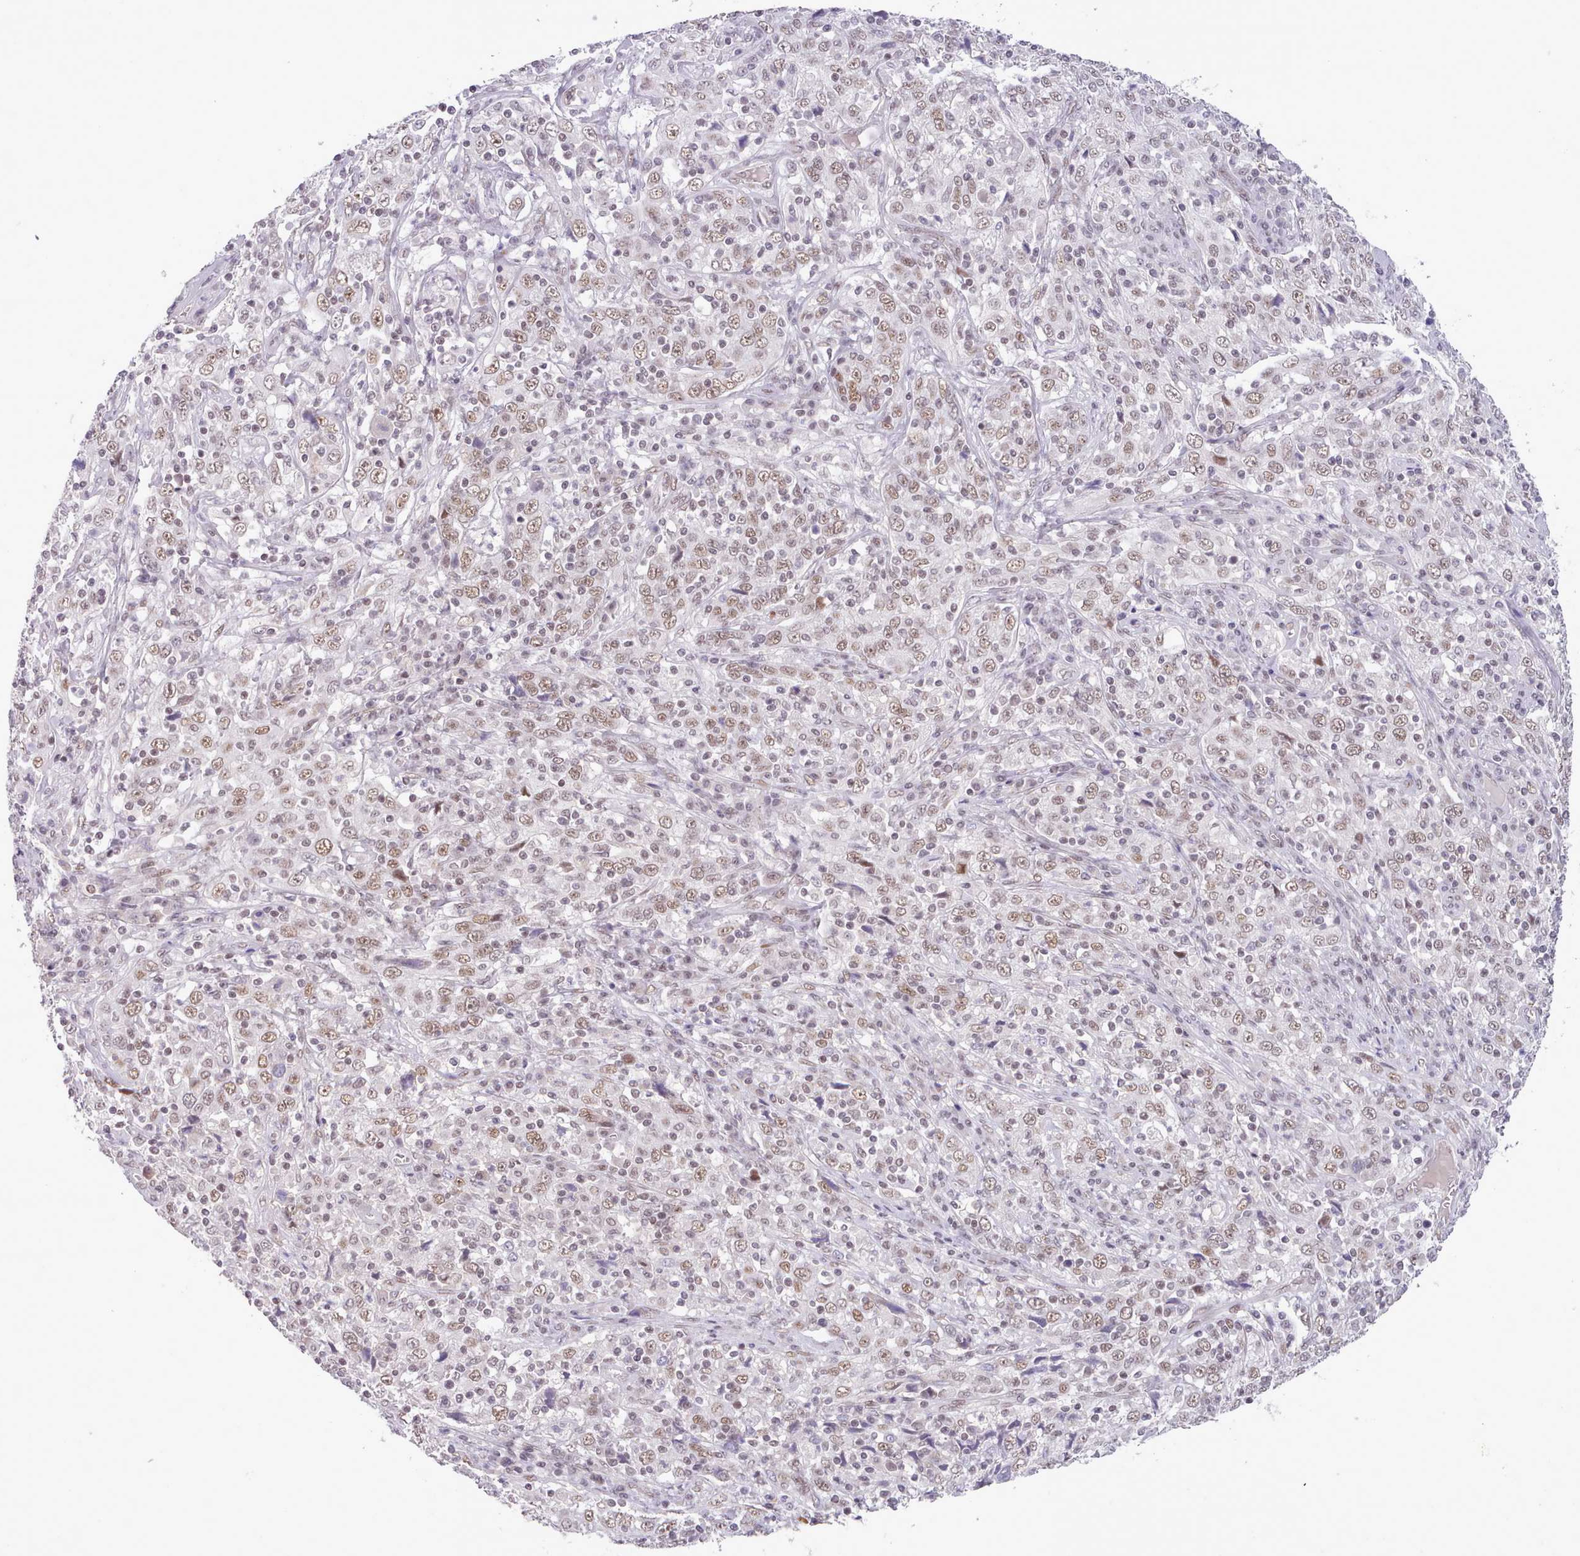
{"staining": {"intensity": "weak", "quantity": ">75%", "location": "nuclear"}, "tissue": "cervical cancer", "cell_type": "Tumor cells", "image_type": "cancer", "snomed": [{"axis": "morphology", "description": "Squamous cell carcinoma, NOS"}, {"axis": "topography", "description": "Cervix"}], "caption": "Immunohistochemistry (IHC) photomicrograph of human cervical cancer (squamous cell carcinoma) stained for a protein (brown), which reveals low levels of weak nuclear staining in approximately >75% of tumor cells.", "gene": "RFX1", "patient": {"sex": "female", "age": 46}}